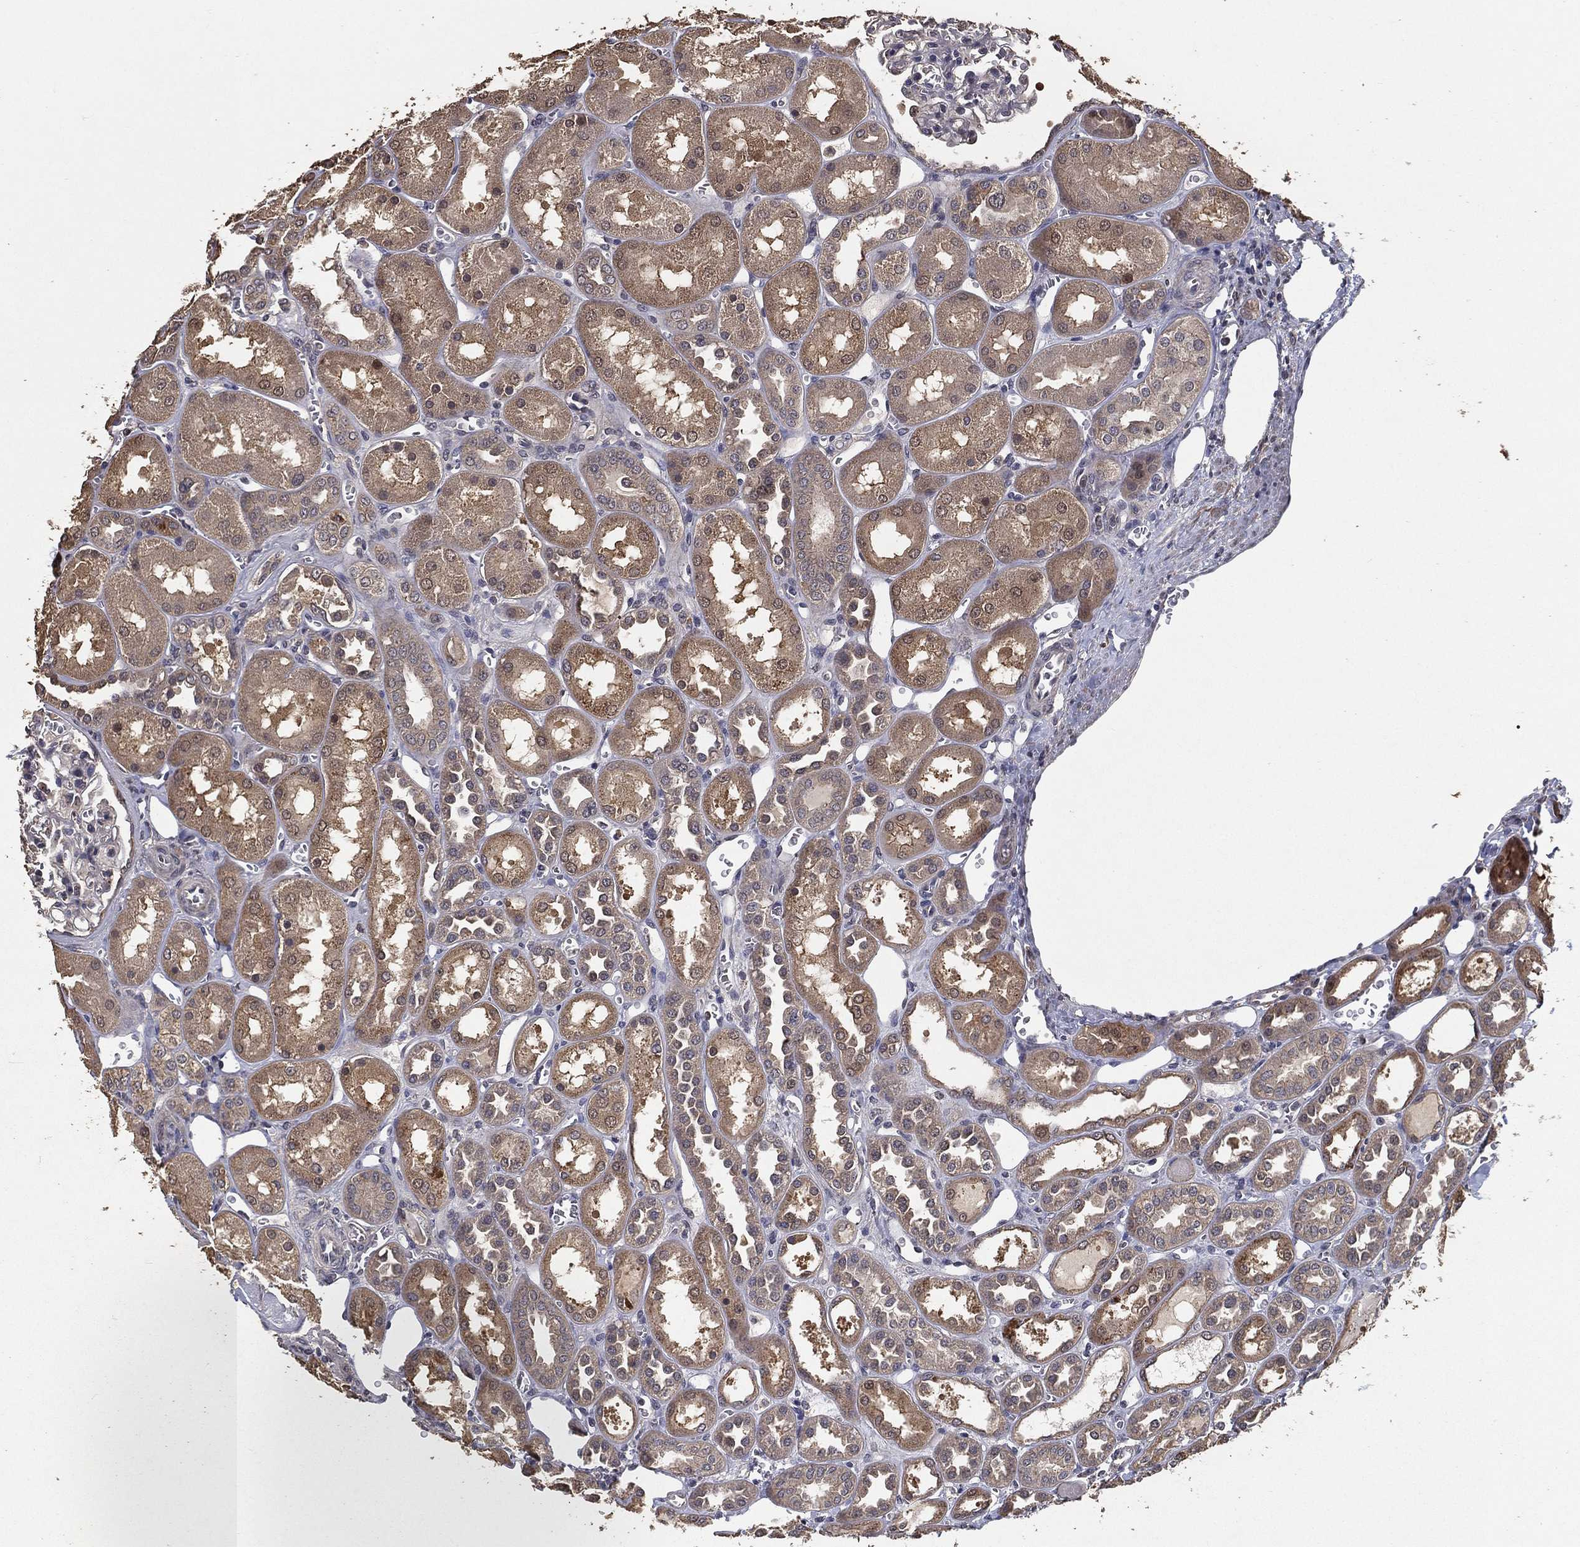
{"staining": {"intensity": "negative", "quantity": "none", "location": "none"}, "tissue": "kidney", "cell_type": "Cells in glomeruli", "image_type": "normal", "snomed": [{"axis": "morphology", "description": "Normal tissue, NOS"}, {"axis": "topography", "description": "Kidney"}], "caption": "This histopathology image is of benign kidney stained with immunohistochemistry to label a protein in brown with the nuclei are counter-stained blue. There is no positivity in cells in glomeruli.", "gene": "PCNT", "patient": {"sex": "male", "age": 73}}